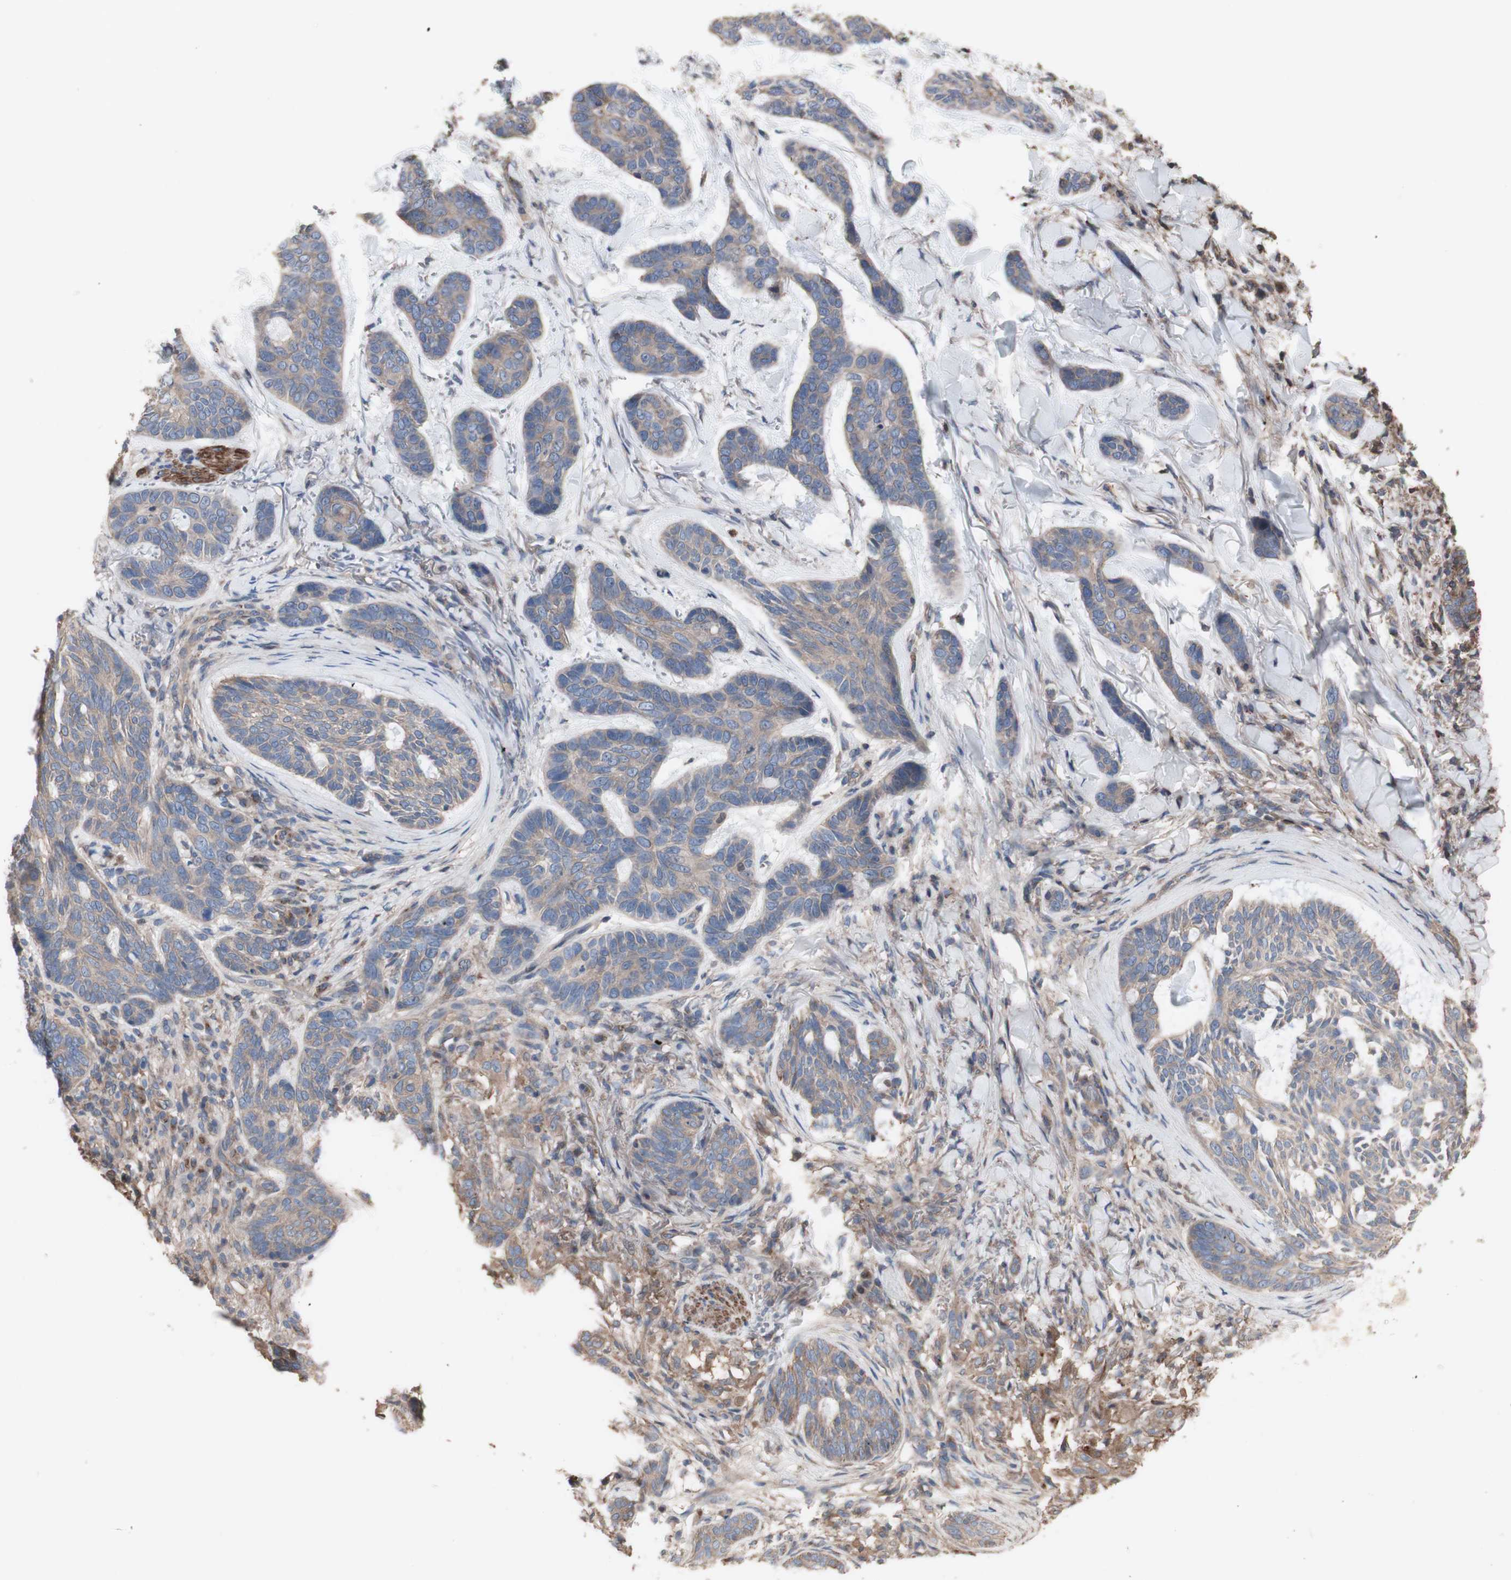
{"staining": {"intensity": "weak", "quantity": ">75%", "location": "cytoplasmic/membranous"}, "tissue": "skin cancer", "cell_type": "Tumor cells", "image_type": "cancer", "snomed": [{"axis": "morphology", "description": "Basal cell carcinoma"}, {"axis": "topography", "description": "Skin"}], "caption": "Immunohistochemical staining of human skin cancer (basal cell carcinoma) exhibits low levels of weak cytoplasmic/membranous positivity in approximately >75% of tumor cells.", "gene": "COPB1", "patient": {"sex": "male", "age": 43}}